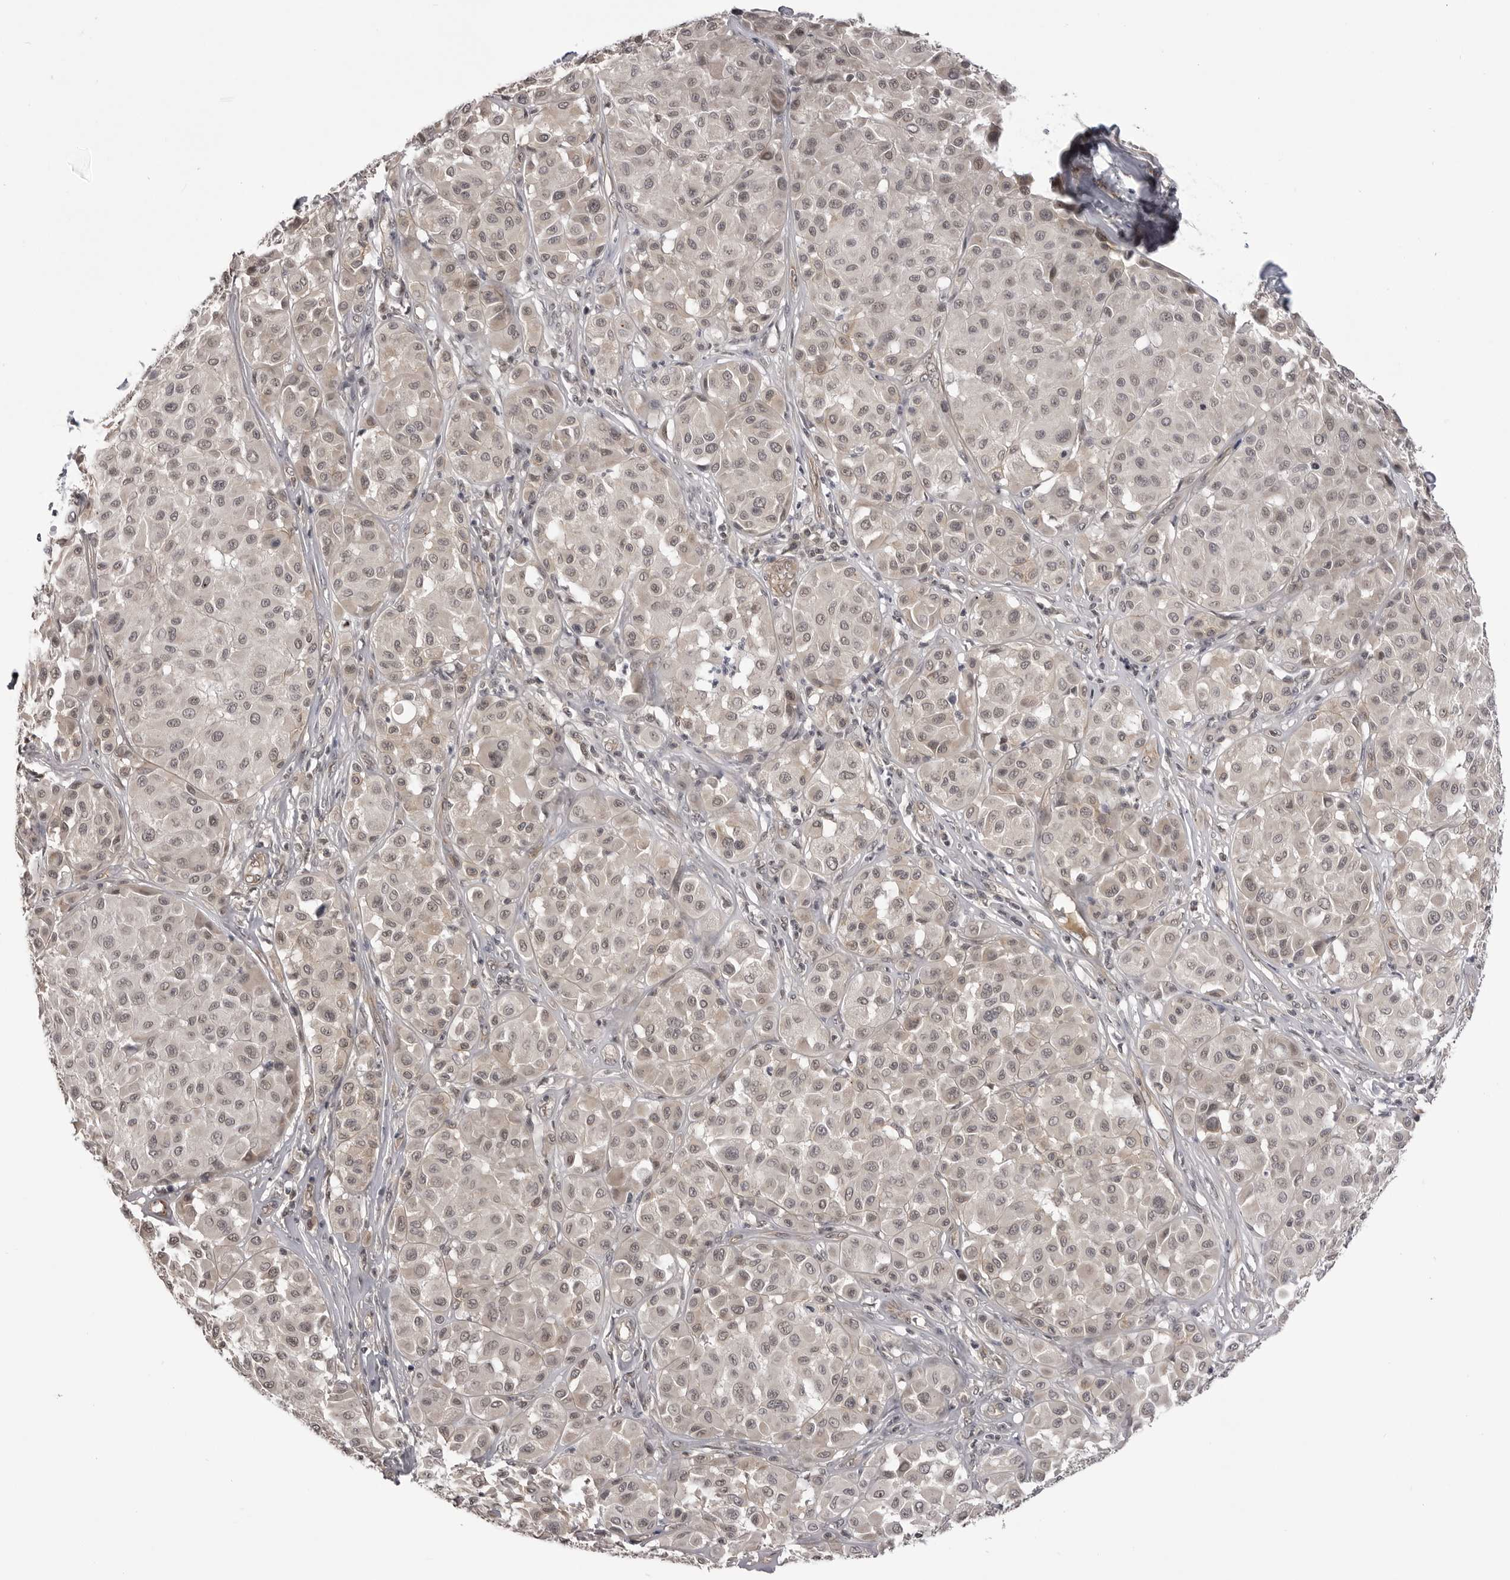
{"staining": {"intensity": "weak", "quantity": "<25%", "location": "cytoplasmic/membranous,nuclear"}, "tissue": "melanoma", "cell_type": "Tumor cells", "image_type": "cancer", "snomed": [{"axis": "morphology", "description": "Malignant melanoma, Metastatic site"}, {"axis": "topography", "description": "Soft tissue"}], "caption": "Protein analysis of melanoma exhibits no significant positivity in tumor cells.", "gene": "SORBS1", "patient": {"sex": "male", "age": 41}}